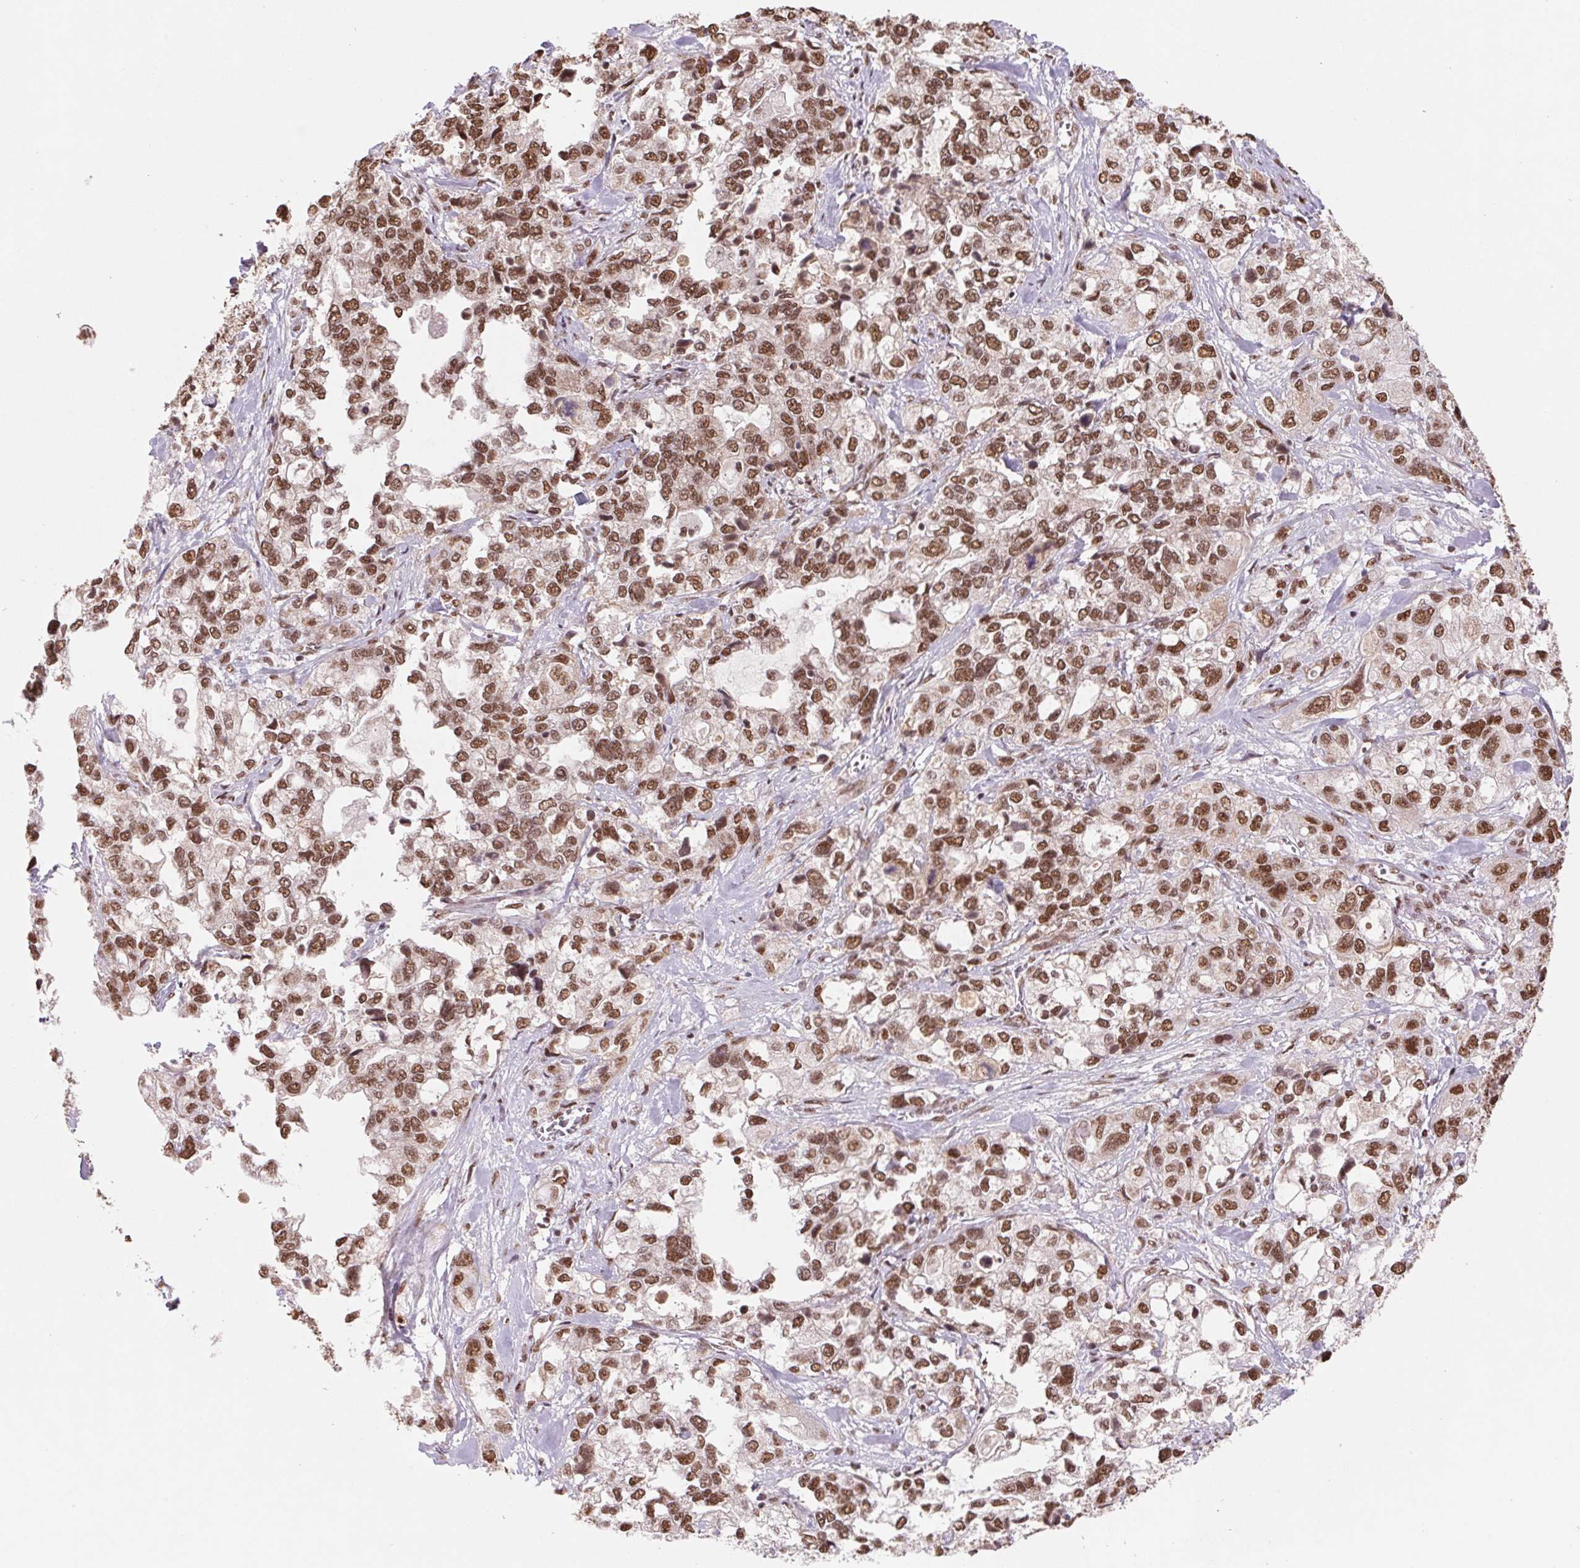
{"staining": {"intensity": "moderate", "quantity": ">75%", "location": "nuclear"}, "tissue": "stomach cancer", "cell_type": "Tumor cells", "image_type": "cancer", "snomed": [{"axis": "morphology", "description": "Adenocarcinoma, NOS"}, {"axis": "topography", "description": "Stomach, upper"}], "caption": "Immunohistochemistry of human stomach adenocarcinoma shows medium levels of moderate nuclear expression in about >75% of tumor cells. The staining was performed using DAB (3,3'-diaminobenzidine), with brown indicating positive protein expression. Nuclei are stained blue with hematoxylin.", "gene": "SNRPG", "patient": {"sex": "female", "age": 81}}